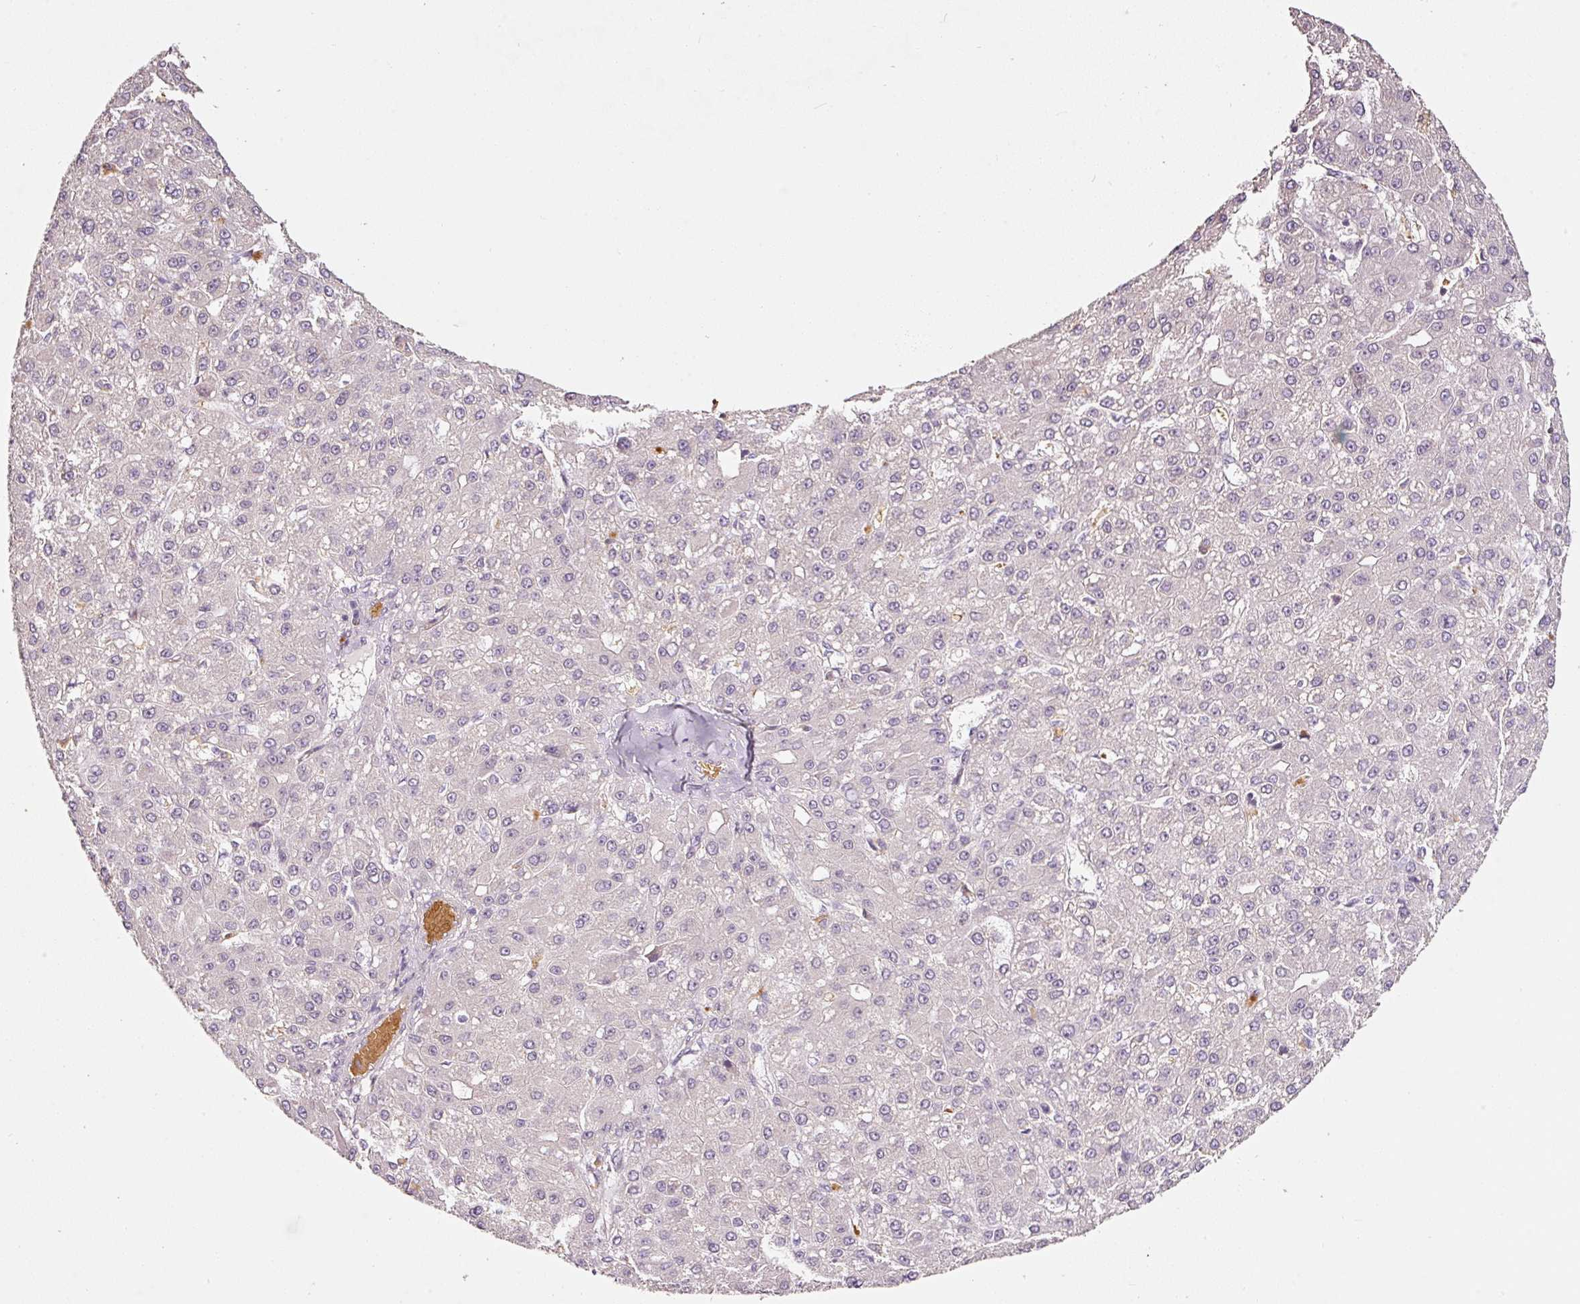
{"staining": {"intensity": "negative", "quantity": "none", "location": "none"}, "tissue": "liver cancer", "cell_type": "Tumor cells", "image_type": "cancer", "snomed": [{"axis": "morphology", "description": "Carcinoma, Hepatocellular, NOS"}, {"axis": "topography", "description": "Liver"}], "caption": "Immunohistochemical staining of human liver cancer shows no significant expression in tumor cells.", "gene": "ZNF460", "patient": {"sex": "male", "age": 67}}